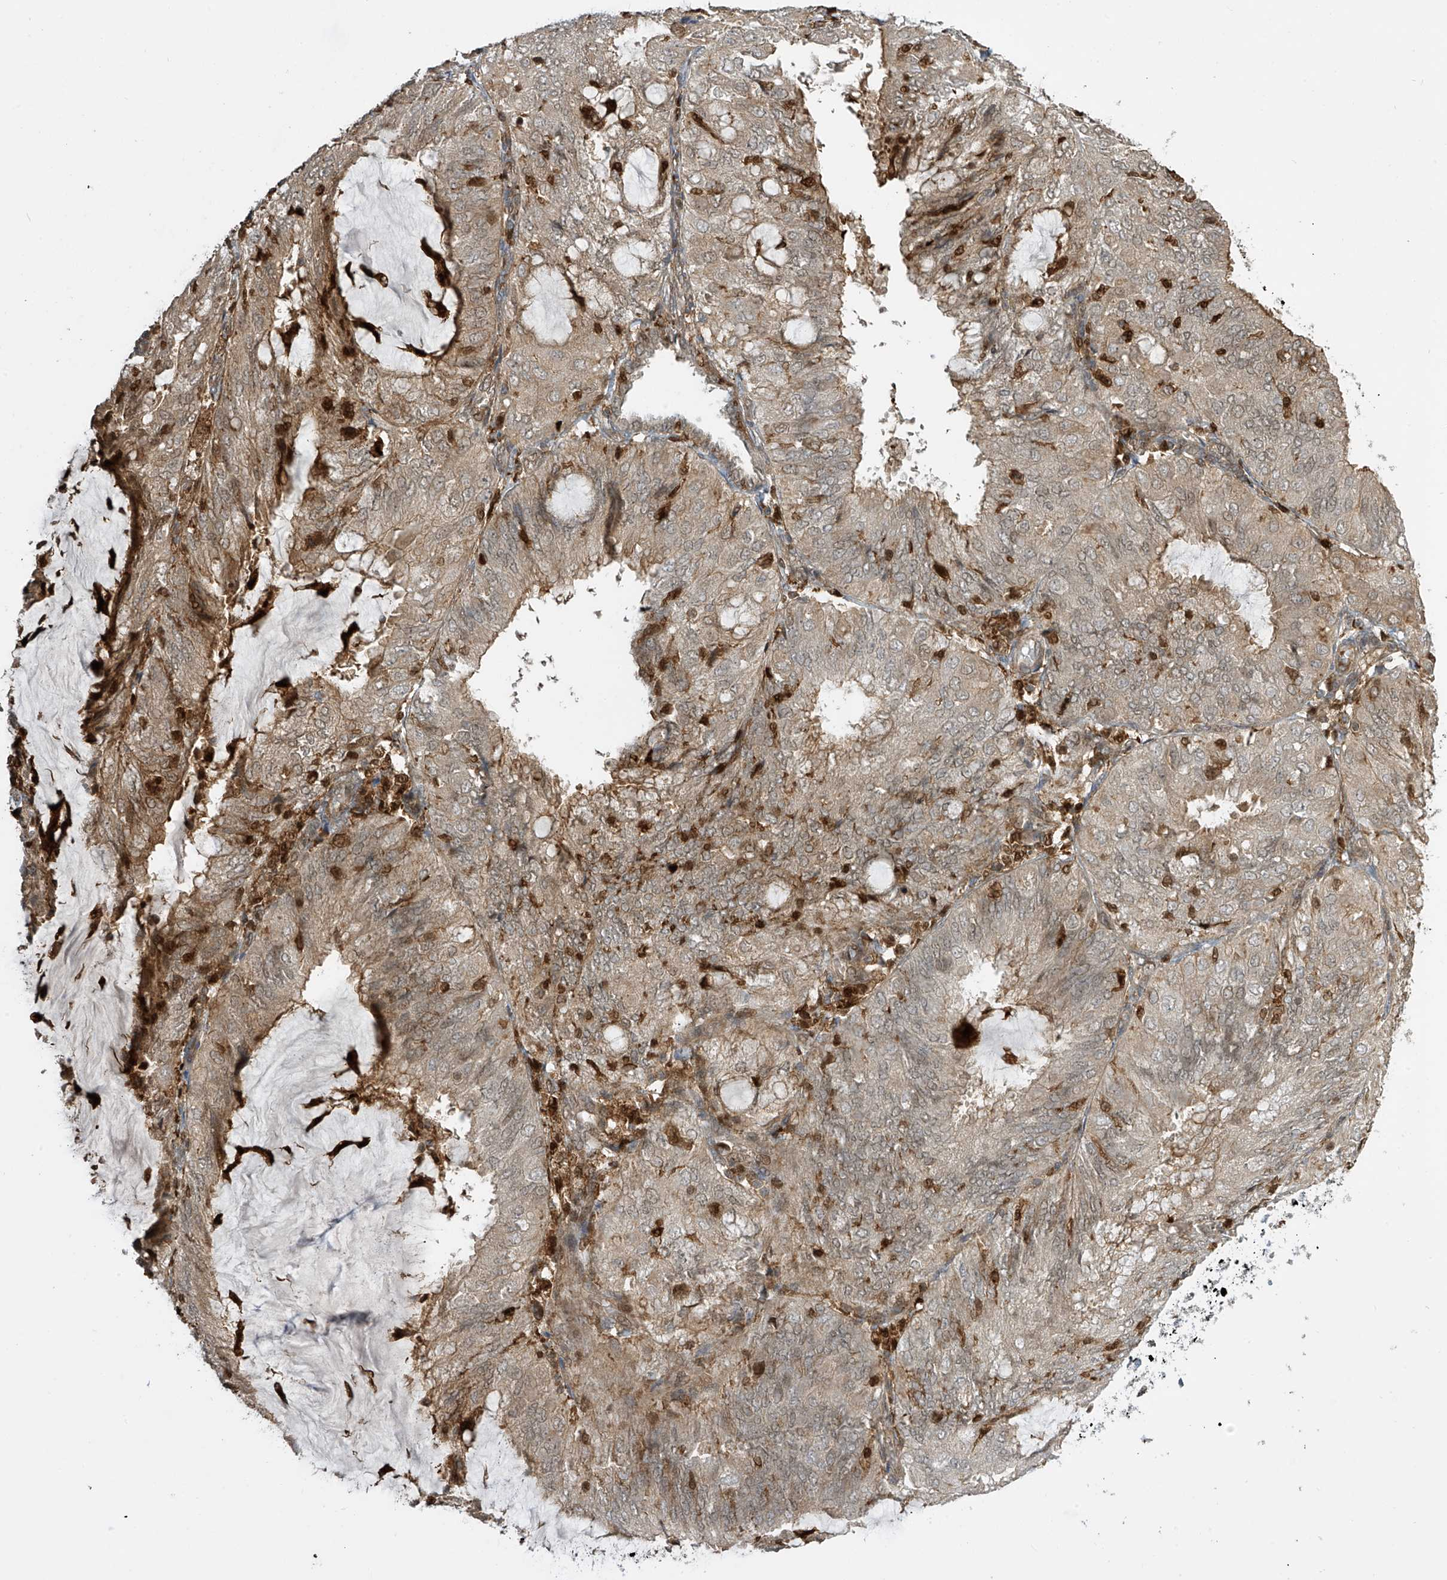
{"staining": {"intensity": "weak", "quantity": "25%-75%", "location": "cytoplasmic/membranous"}, "tissue": "endometrial cancer", "cell_type": "Tumor cells", "image_type": "cancer", "snomed": [{"axis": "morphology", "description": "Adenocarcinoma, NOS"}, {"axis": "topography", "description": "Endometrium"}], "caption": "Immunohistochemical staining of human endometrial adenocarcinoma displays low levels of weak cytoplasmic/membranous positivity in about 25%-75% of tumor cells.", "gene": "ATAD2B", "patient": {"sex": "female", "age": 81}}